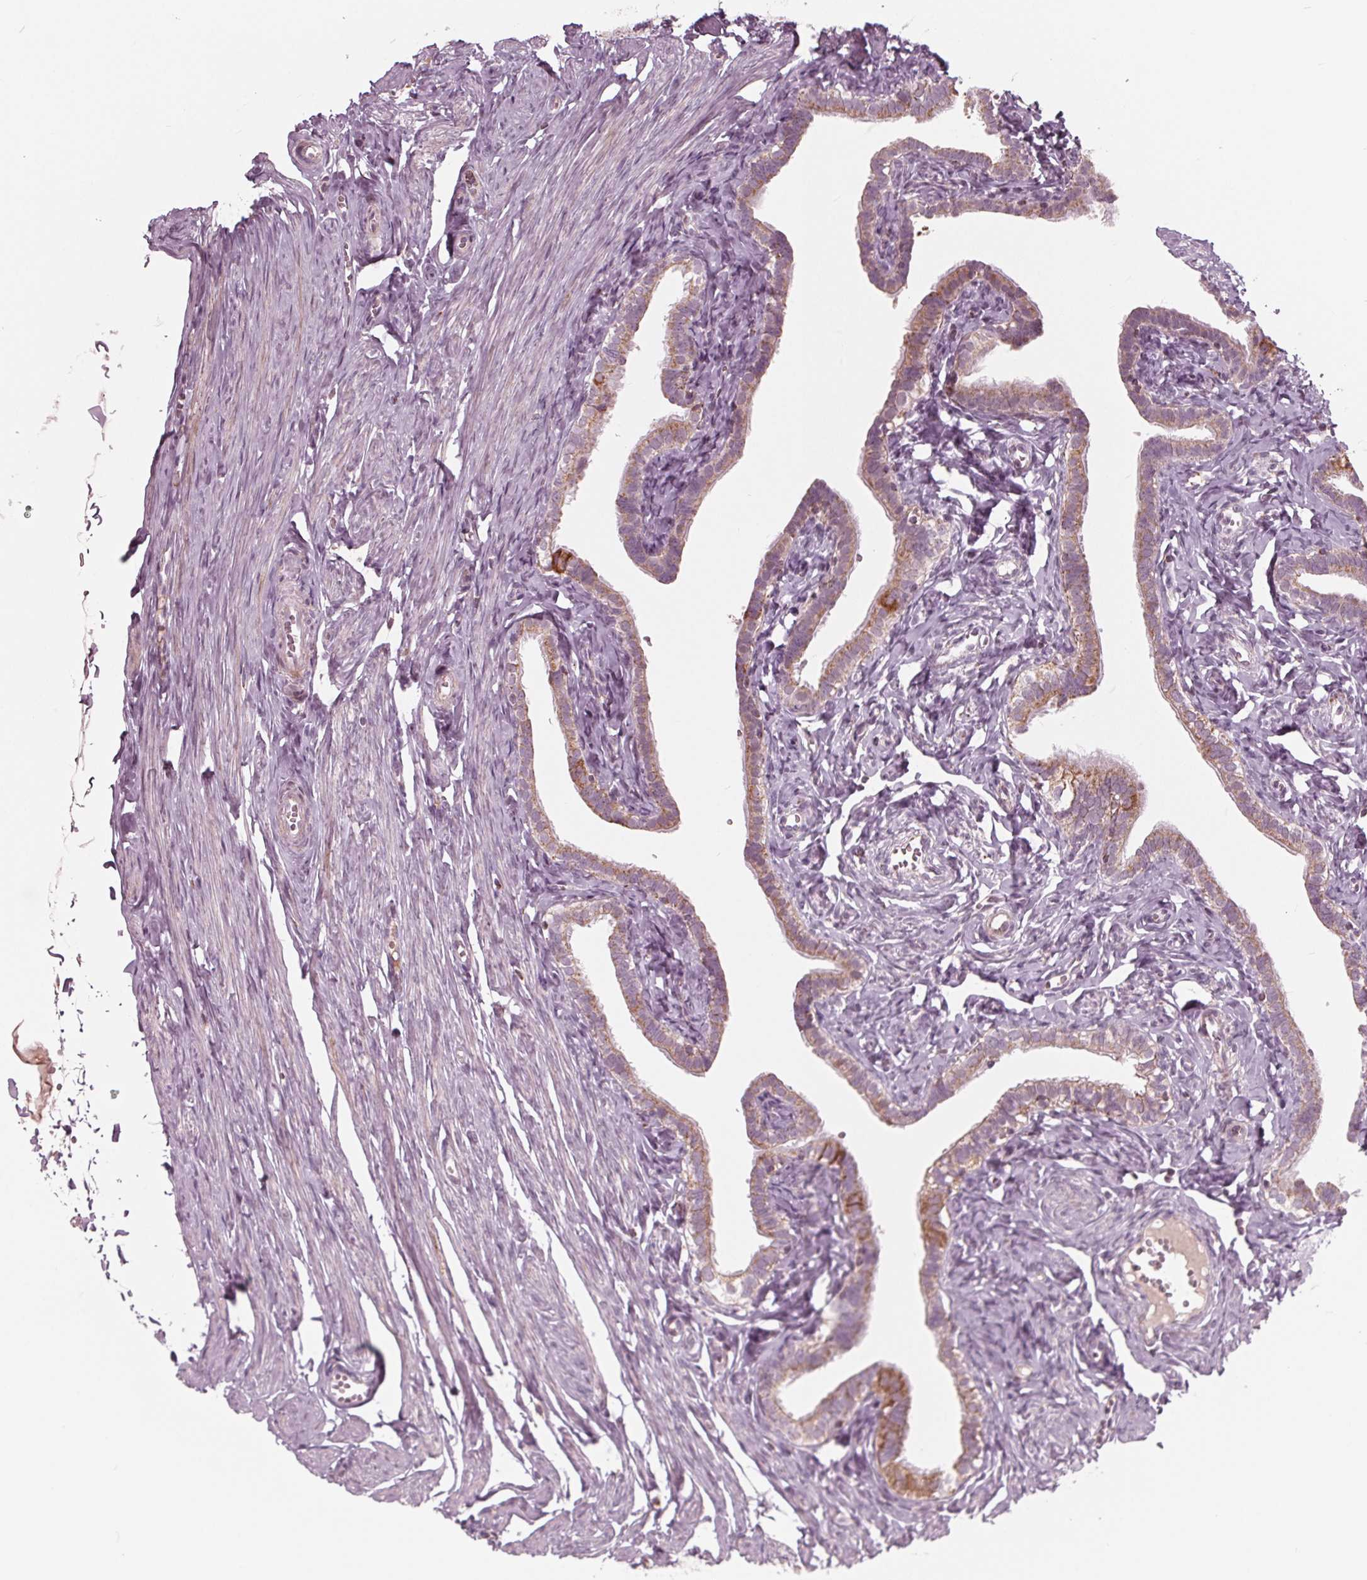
{"staining": {"intensity": "moderate", "quantity": "25%-75%", "location": "cytoplasmic/membranous"}, "tissue": "fallopian tube", "cell_type": "Glandular cells", "image_type": "normal", "snomed": [{"axis": "morphology", "description": "Normal tissue, NOS"}, {"axis": "topography", "description": "Fallopian tube"}], "caption": "Fallopian tube stained with DAB (3,3'-diaminobenzidine) immunohistochemistry demonstrates medium levels of moderate cytoplasmic/membranous positivity in approximately 25%-75% of glandular cells. The protein is stained brown, and the nuclei are stained in blue (DAB (3,3'-diaminobenzidine) IHC with brightfield microscopy, high magnification).", "gene": "DCAF4L2", "patient": {"sex": "female", "age": 41}}